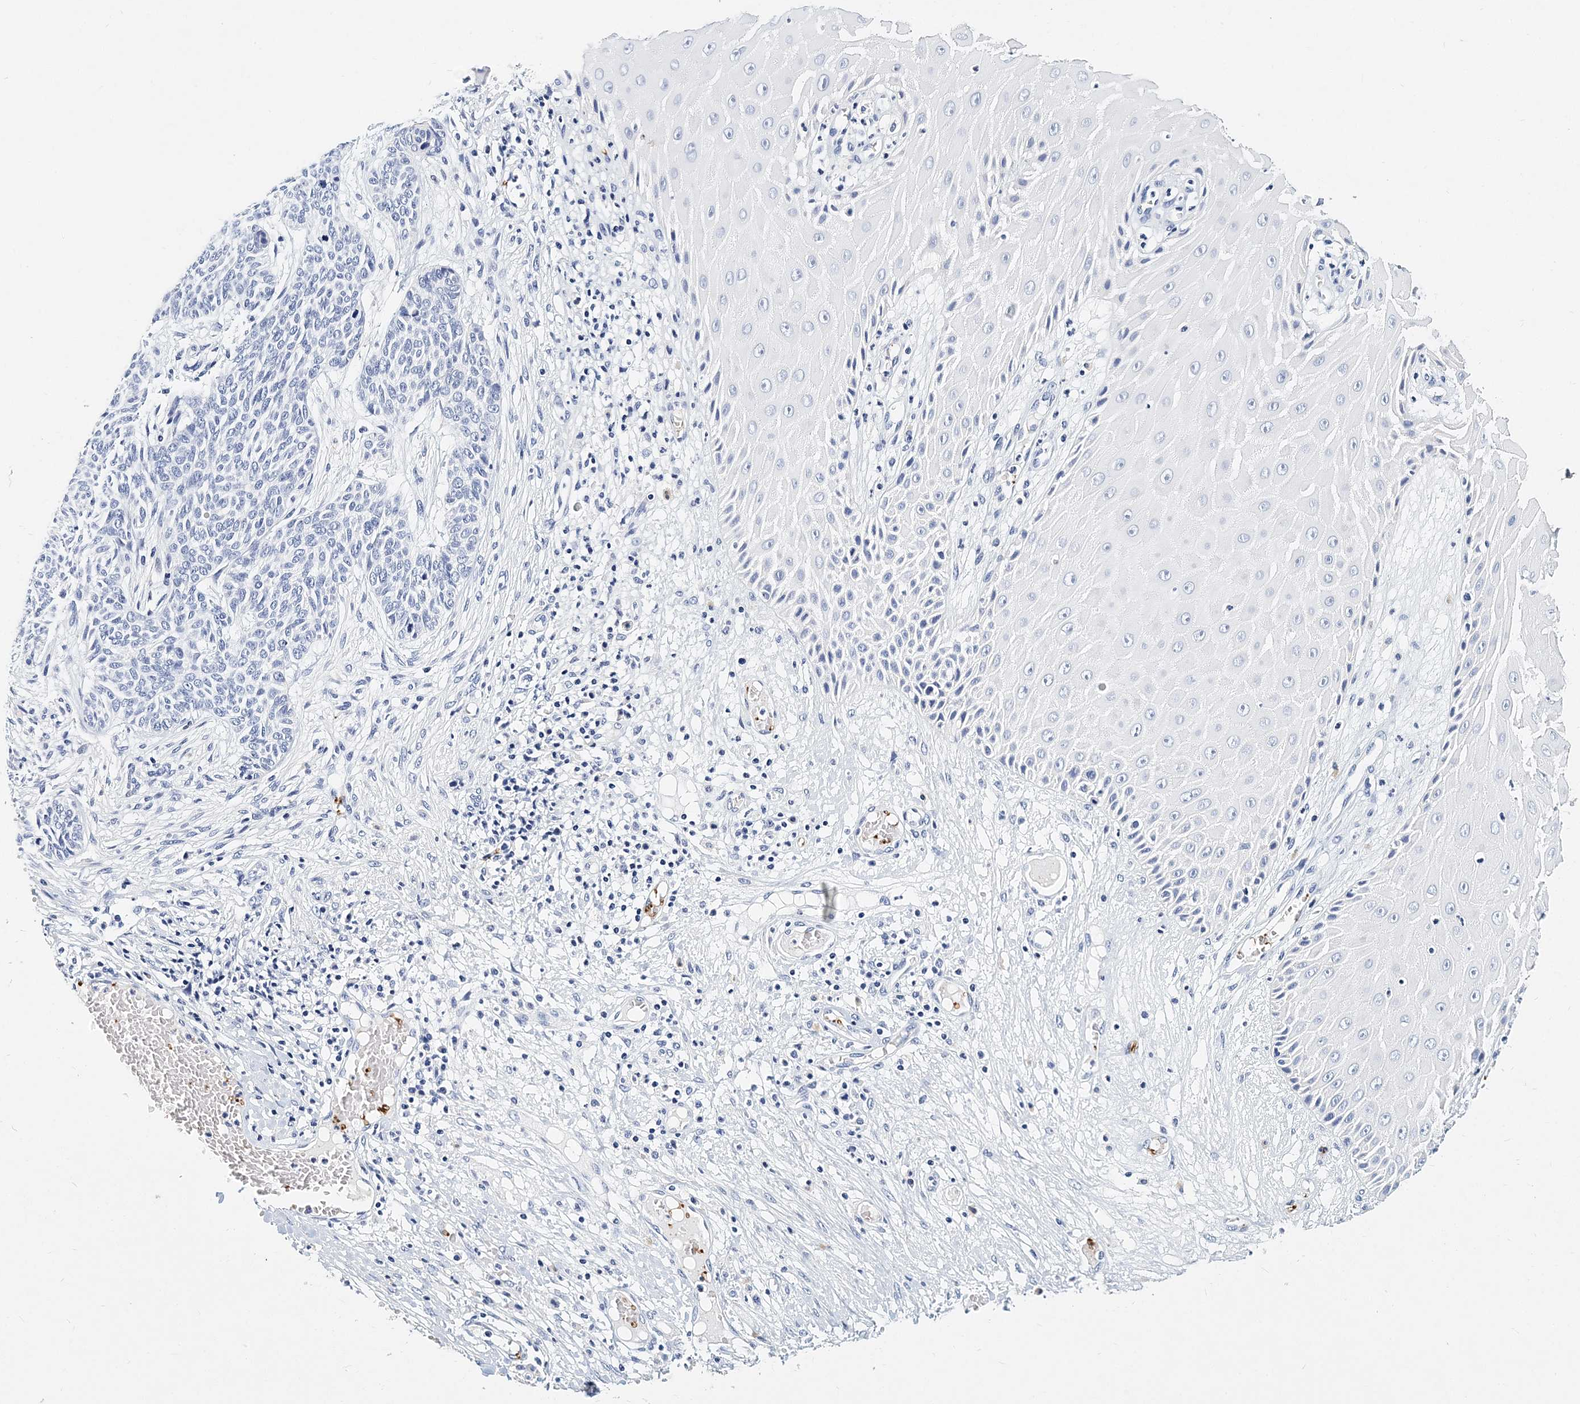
{"staining": {"intensity": "negative", "quantity": "none", "location": "none"}, "tissue": "skin cancer", "cell_type": "Tumor cells", "image_type": "cancer", "snomed": [{"axis": "morphology", "description": "Normal tissue, NOS"}, {"axis": "morphology", "description": "Basal cell carcinoma"}, {"axis": "topography", "description": "Skin"}], "caption": "An image of human skin cancer is negative for staining in tumor cells.", "gene": "ITGA2B", "patient": {"sex": "male", "age": 64}}